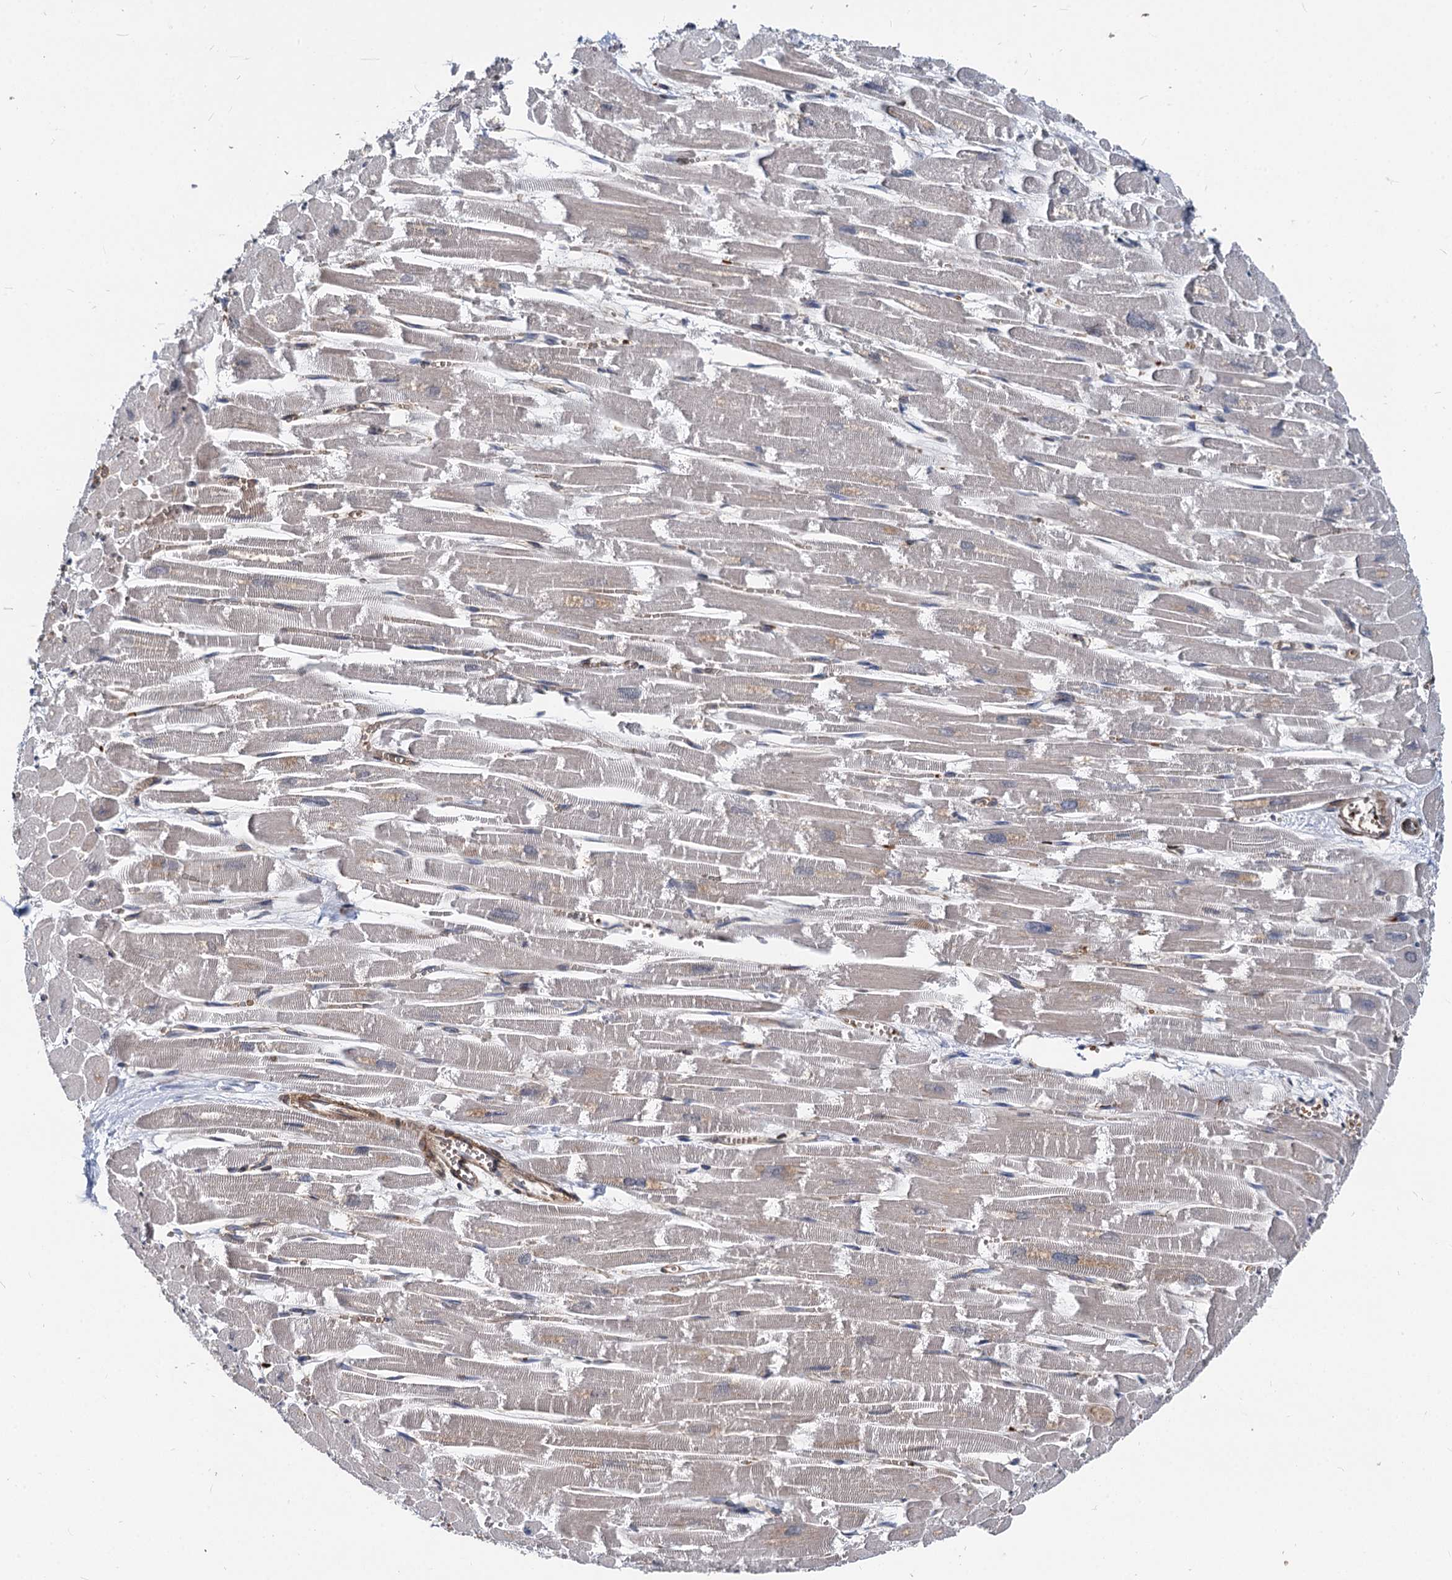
{"staining": {"intensity": "moderate", "quantity": "<25%", "location": "cytoplasmic/membranous"}, "tissue": "heart muscle", "cell_type": "Cardiomyocytes", "image_type": "normal", "snomed": [{"axis": "morphology", "description": "Normal tissue, NOS"}, {"axis": "topography", "description": "Heart"}], "caption": "Protein staining by immunohistochemistry (IHC) demonstrates moderate cytoplasmic/membranous positivity in approximately <25% of cardiomyocytes in benign heart muscle. Nuclei are stained in blue.", "gene": "STIM1", "patient": {"sex": "male", "age": 54}}